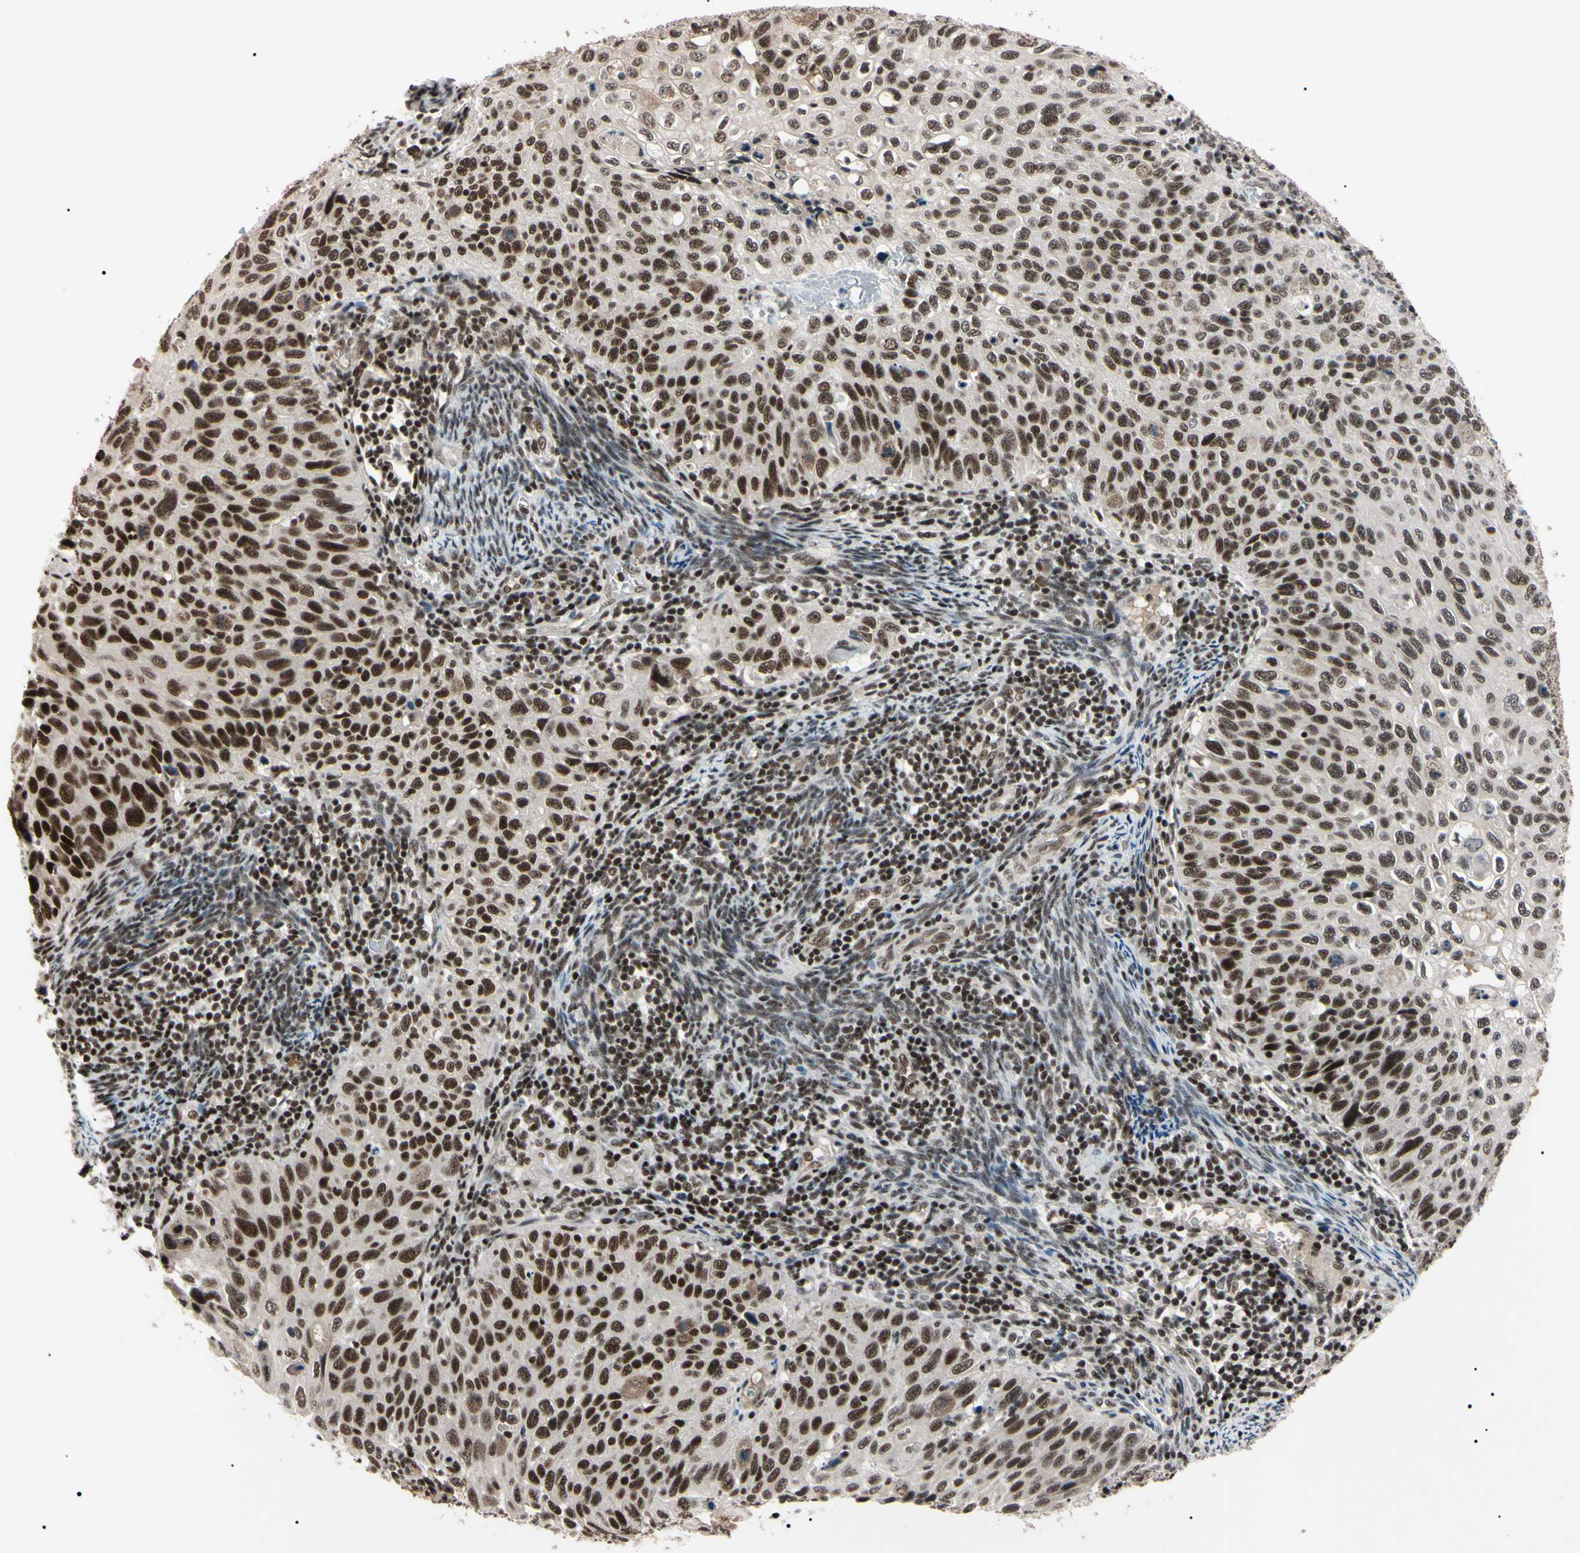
{"staining": {"intensity": "strong", "quantity": ">75%", "location": "nuclear"}, "tissue": "cervical cancer", "cell_type": "Tumor cells", "image_type": "cancer", "snomed": [{"axis": "morphology", "description": "Squamous cell carcinoma, NOS"}, {"axis": "topography", "description": "Cervix"}], "caption": "Strong nuclear expression is appreciated in about >75% of tumor cells in squamous cell carcinoma (cervical).", "gene": "YY1", "patient": {"sex": "female", "age": 70}}